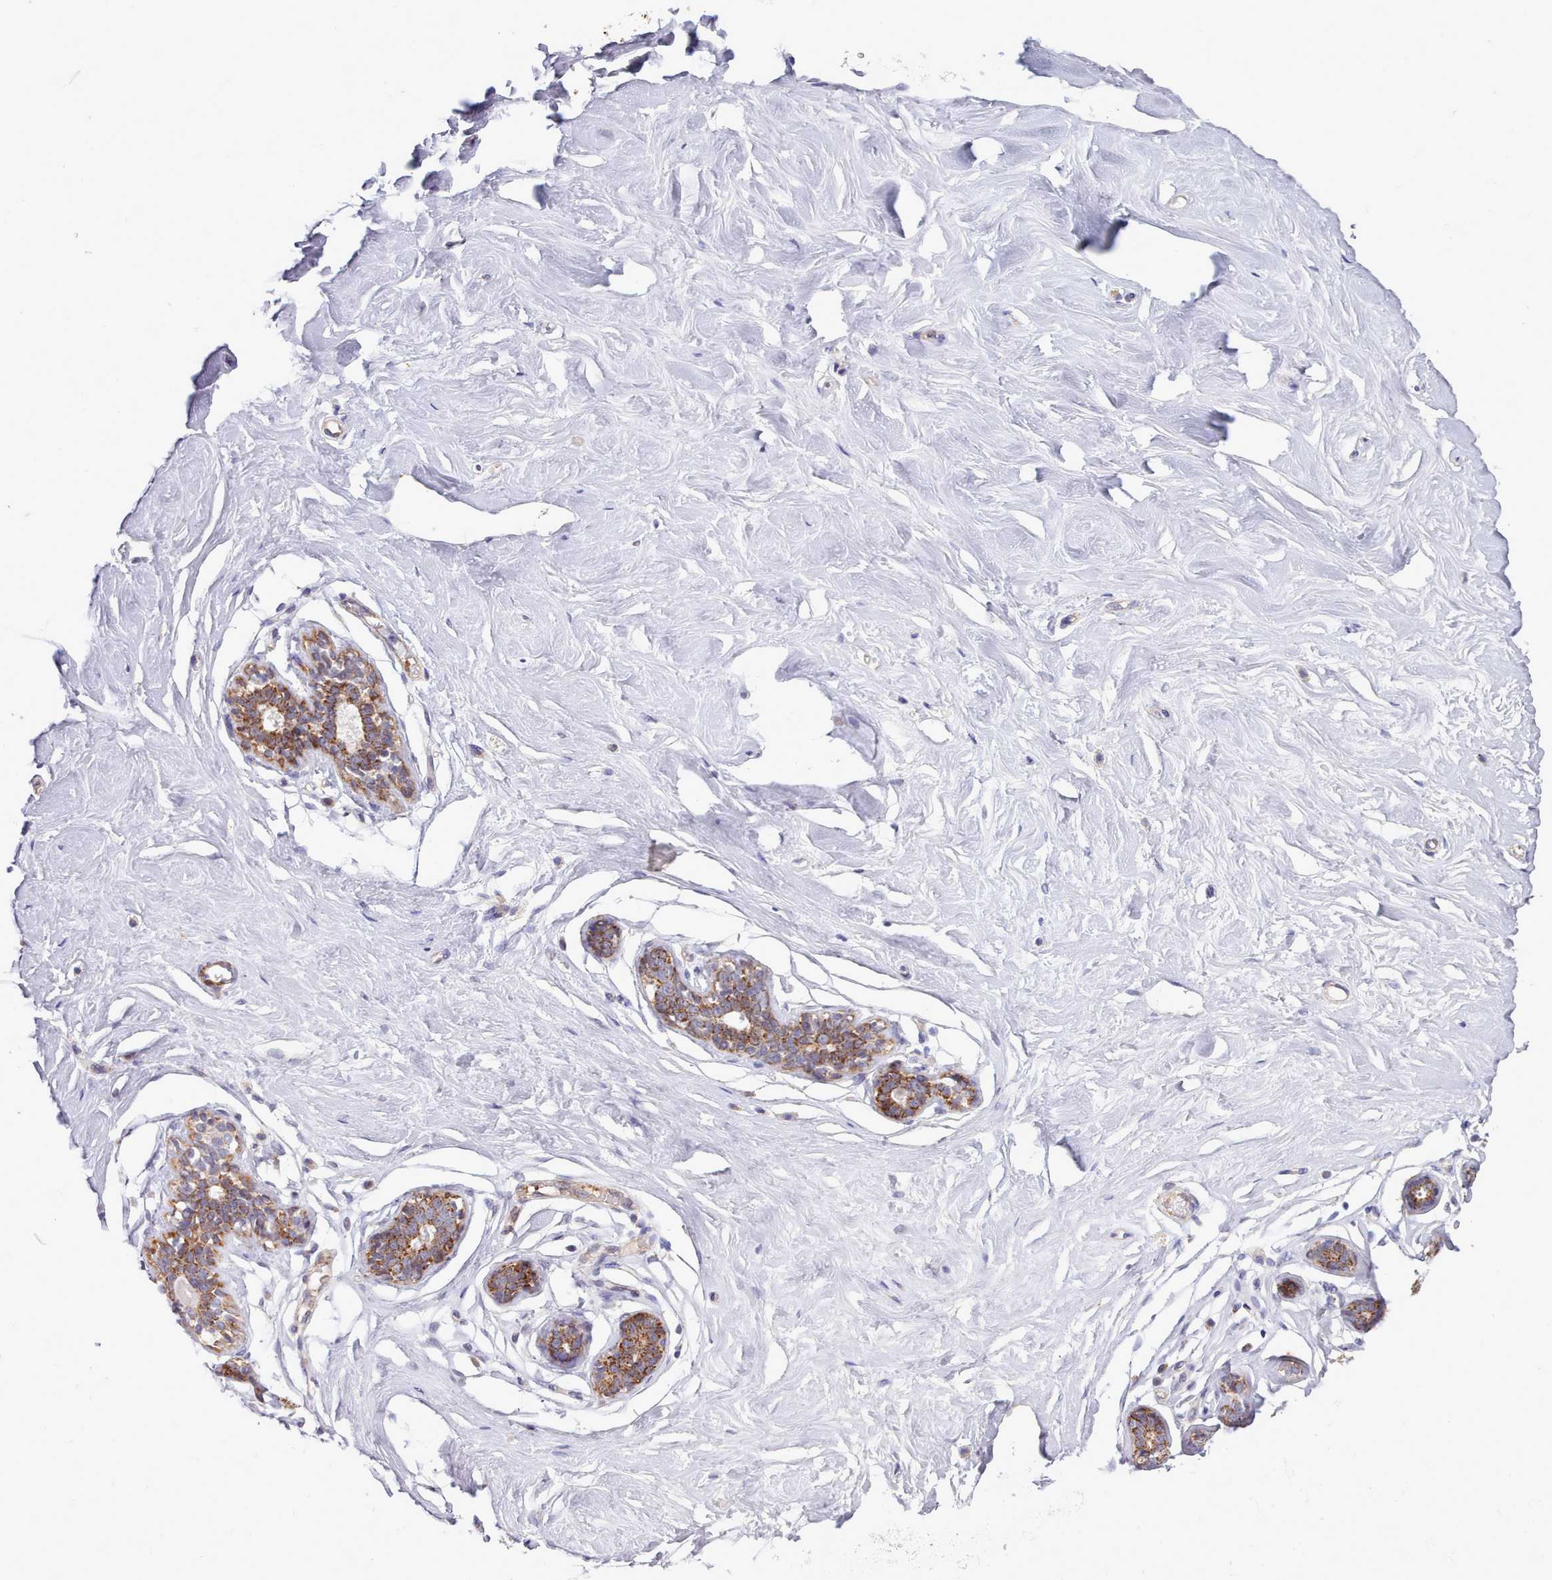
{"staining": {"intensity": "negative", "quantity": "none", "location": "none"}, "tissue": "breast", "cell_type": "Adipocytes", "image_type": "normal", "snomed": [{"axis": "morphology", "description": "Normal tissue, NOS"}, {"axis": "topography", "description": "Breast"}], "caption": "This micrograph is of unremarkable breast stained with immunohistochemistry (IHC) to label a protein in brown with the nuclei are counter-stained blue. There is no positivity in adipocytes.", "gene": "MRPL21", "patient": {"sex": "female", "age": 23}}